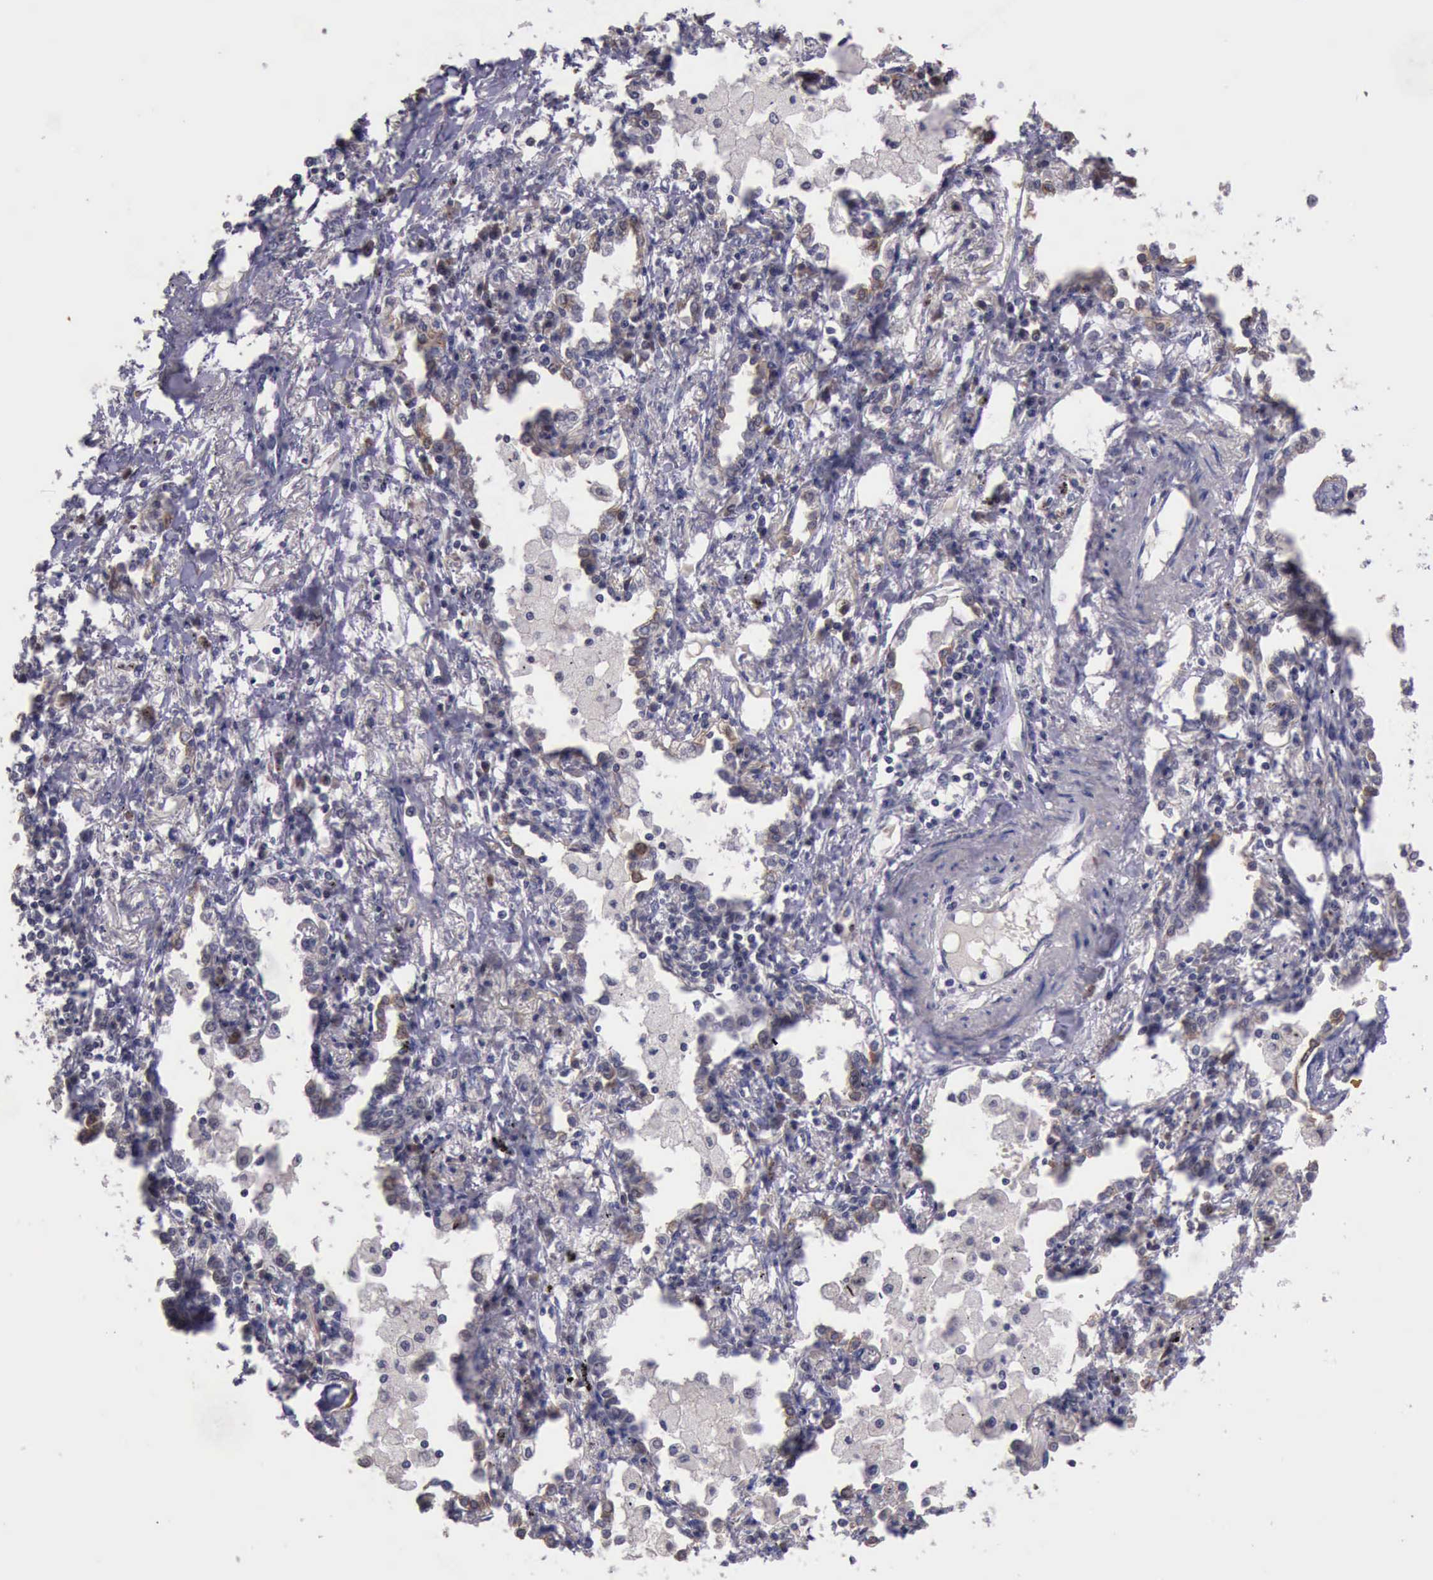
{"staining": {"intensity": "negative", "quantity": "none", "location": "none"}, "tissue": "lung cancer", "cell_type": "Tumor cells", "image_type": "cancer", "snomed": [{"axis": "morphology", "description": "Adenocarcinoma, NOS"}, {"axis": "topography", "description": "Lung"}], "caption": "An image of human adenocarcinoma (lung) is negative for staining in tumor cells. The staining is performed using DAB brown chromogen with nuclei counter-stained in using hematoxylin.", "gene": "RAB39B", "patient": {"sex": "male", "age": 60}}